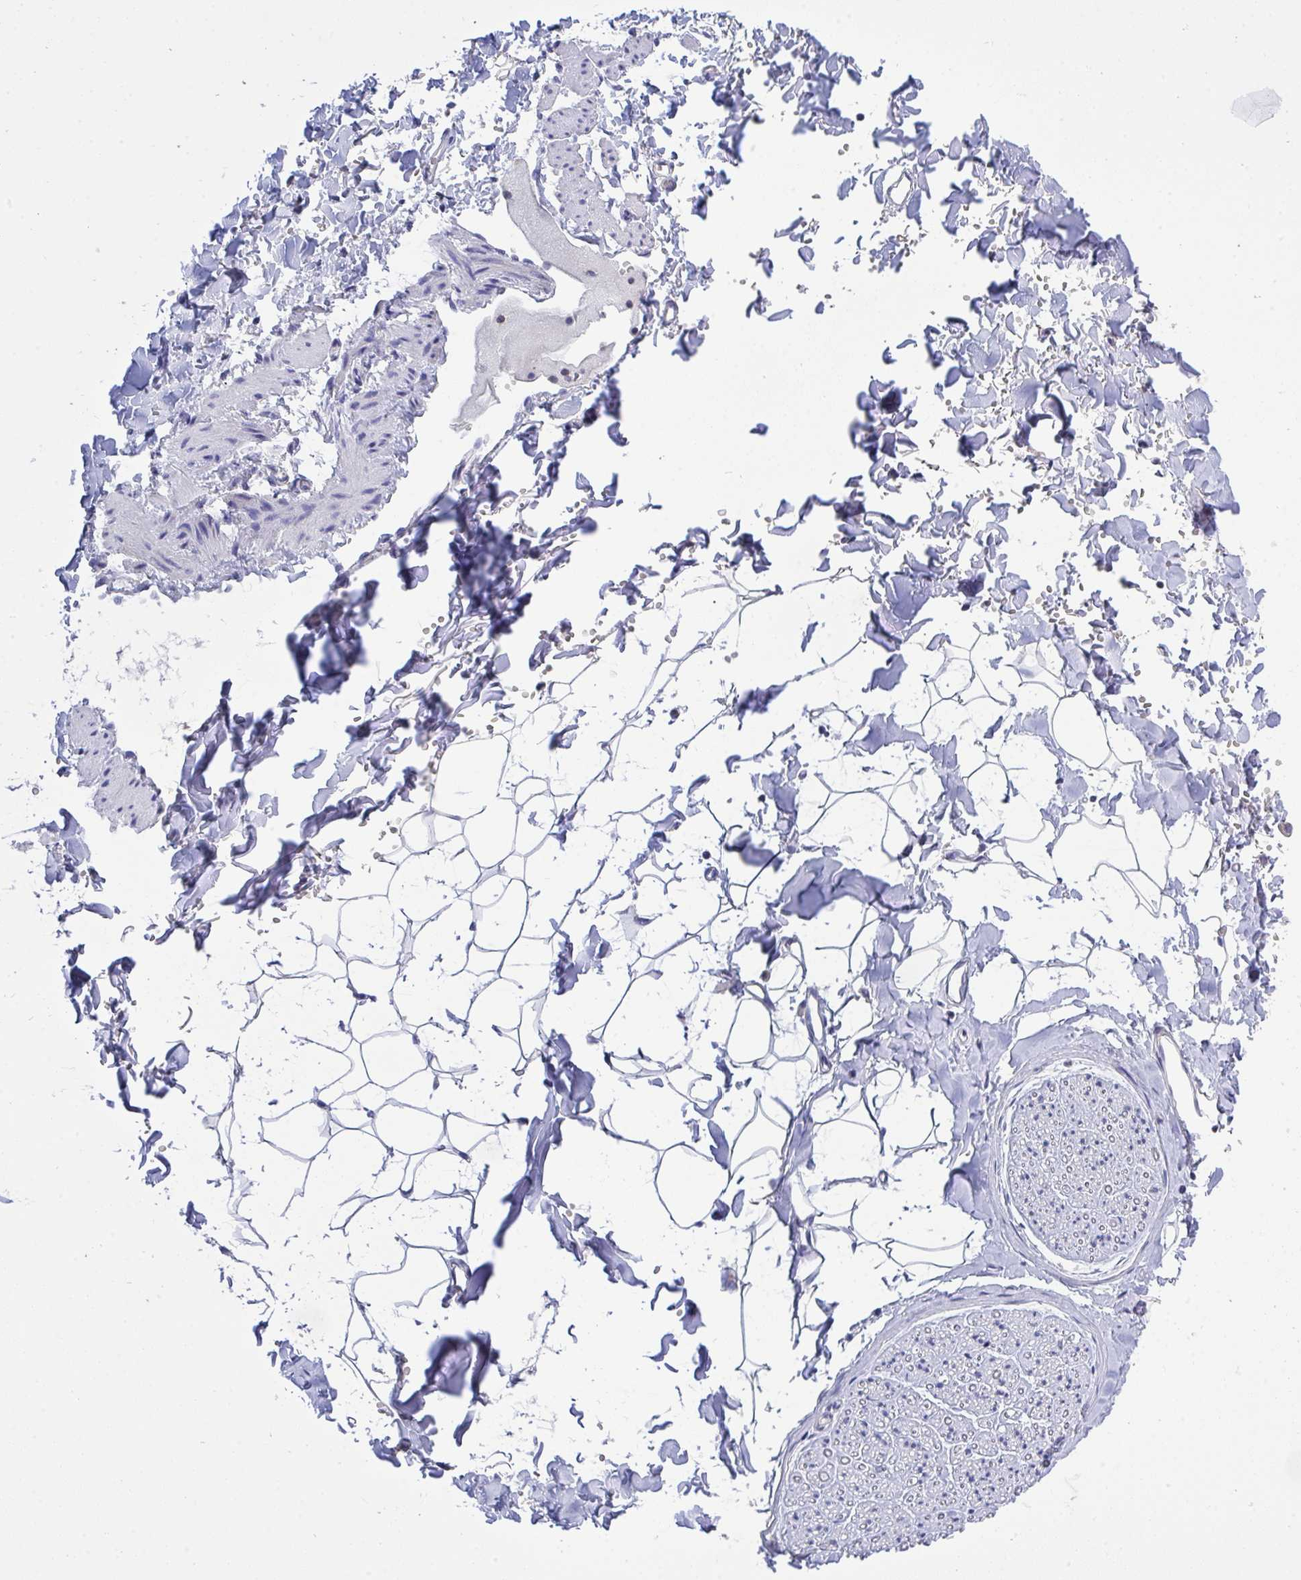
{"staining": {"intensity": "negative", "quantity": "none", "location": "none"}, "tissue": "adipose tissue", "cell_type": "Adipocytes", "image_type": "normal", "snomed": [{"axis": "morphology", "description": "Normal tissue, NOS"}, {"axis": "topography", "description": "Cartilage tissue"}, {"axis": "topography", "description": "Bronchus"}, {"axis": "topography", "description": "Peripheral nerve tissue"}], "caption": "Immunohistochemistry (IHC) micrograph of normal adipose tissue: human adipose tissue stained with DAB shows no significant protein expression in adipocytes.", "gene": "LRRC58", "patient": {"sex": "female", "age": 59}}